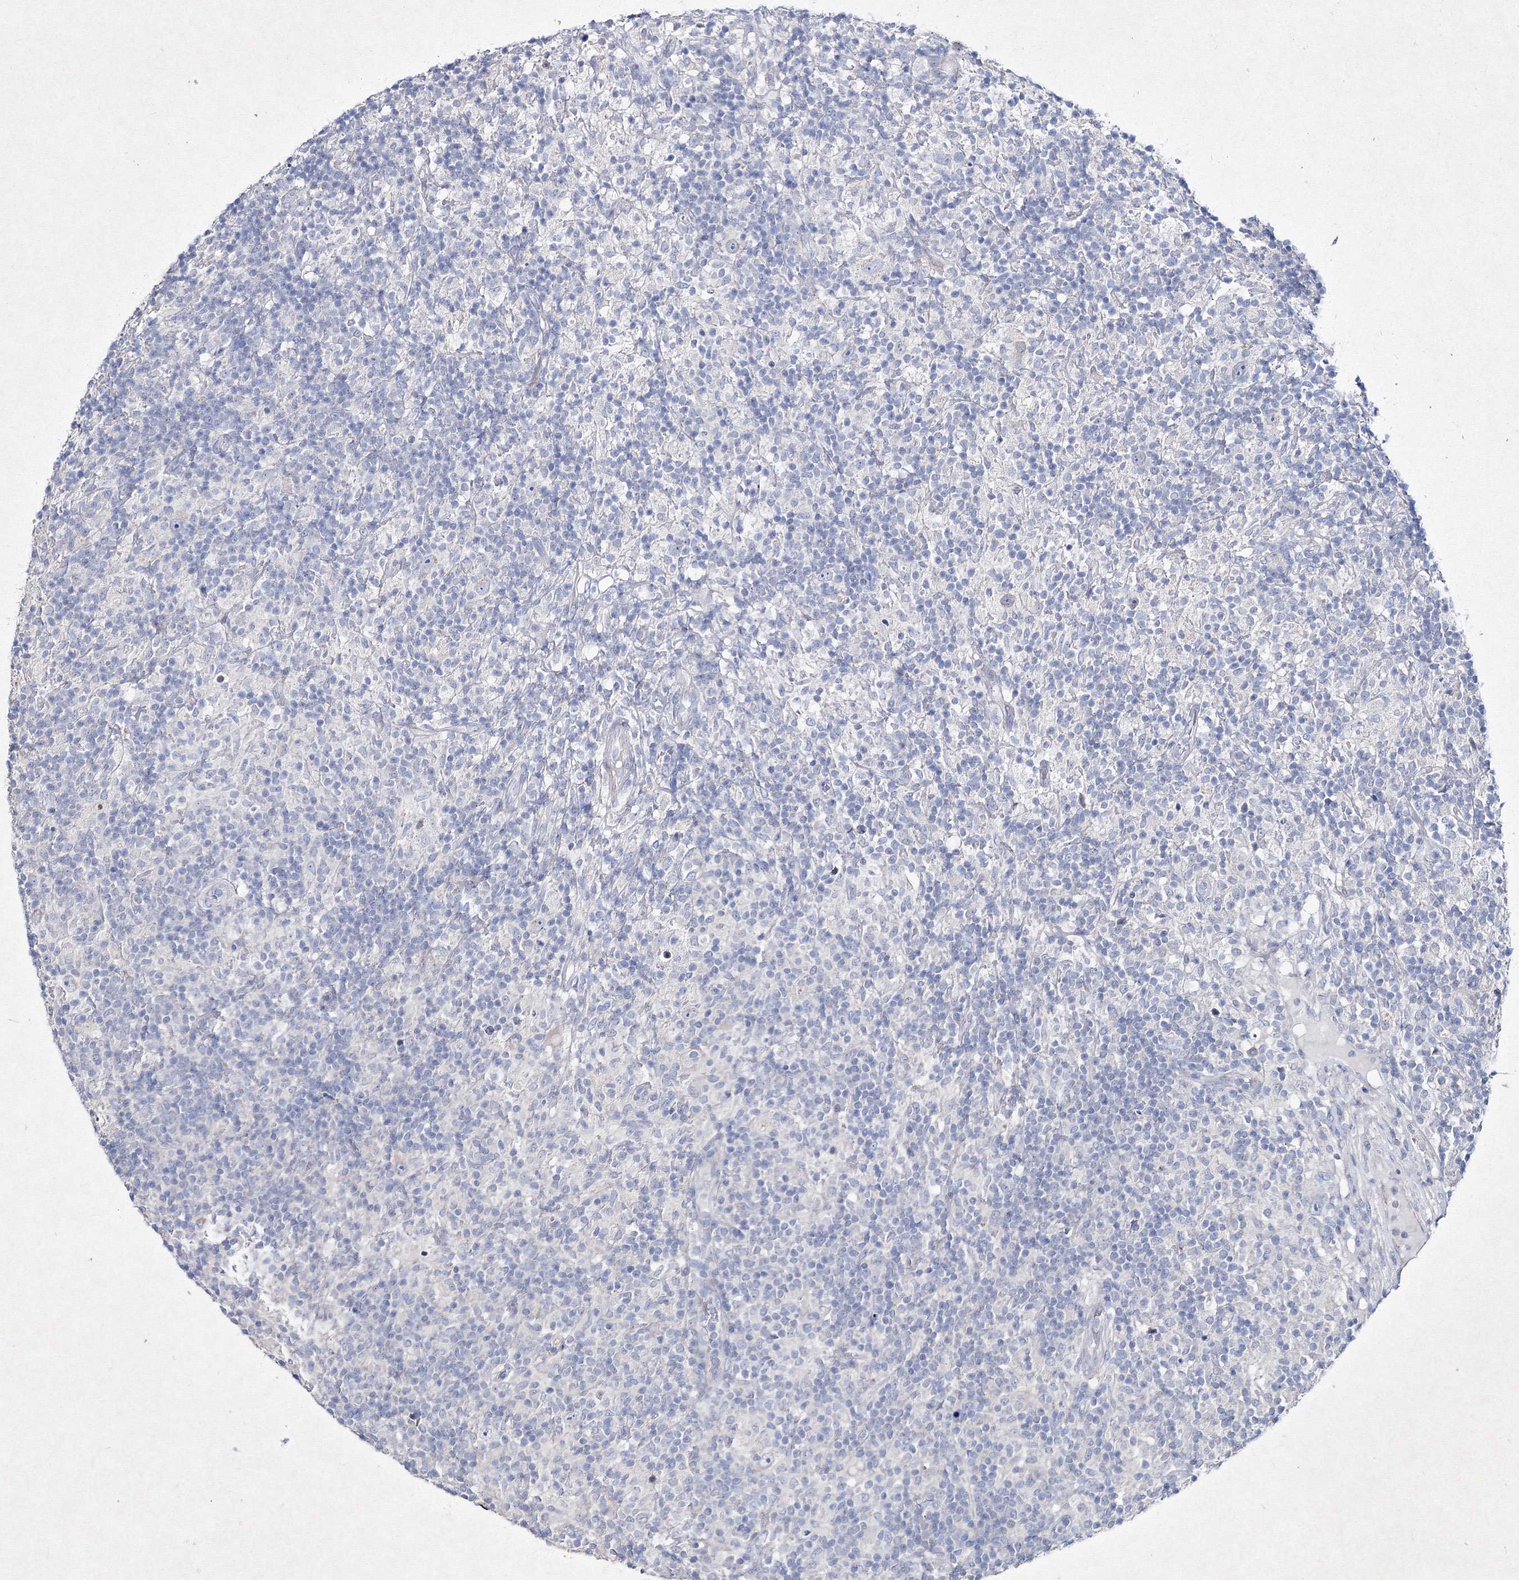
{"staining": {"intensity": "negative", "quantity": "none", "location": "none"}, "tissue": "lymphoma", "cell_type": "Tumor cells", "image_type": "cancer", "snomed": [{"axis": "morphology", "description": "Hodgkin's disease, NOS"}, {"axis": "topography", "description": "Lymph node"}], "caption": "This is an immunohistochemistry (IHC) photomicrograph of Hodgkin's disease. There is no staining in tumor cells.", "gene": "SMIM29", "patient": {"sex": "male", "age": 70}}